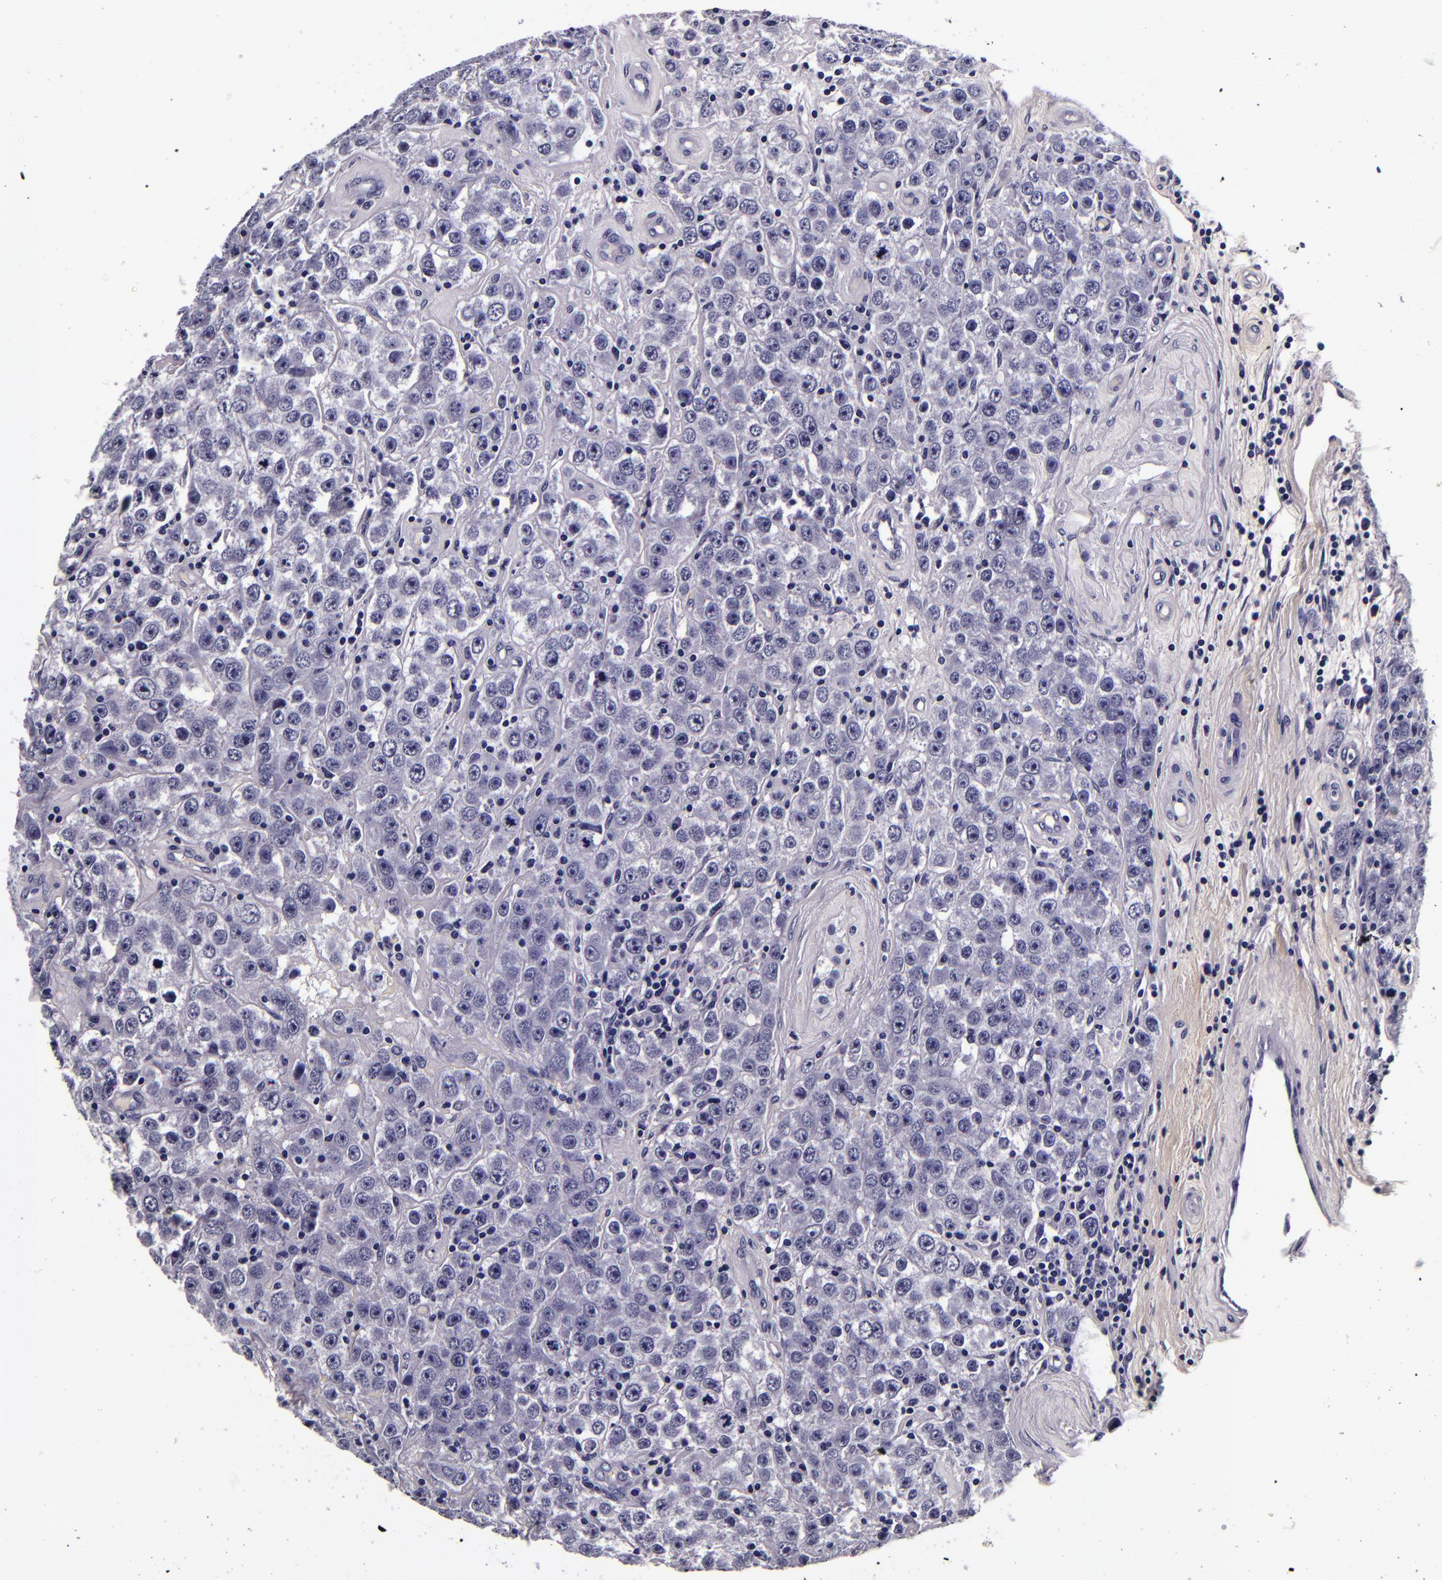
{"staining": {"intensity": "negative", "quantity": "none", "location": "none"}, "tissue": "testis cancer", "cell_type": "Tumor cells", "image_type": "cancer", "snomed": [{"axis": "morphology", "description": "Seminoma, NOS"}, {"axis": "topography", "description": "Testis"}], "caption": "Immunohistochemistry (IHC) of human testis cancer reveals no positivity in tumor cells.", "gene": "FBN1", "patient": {"sex": "male", "age": 52}}